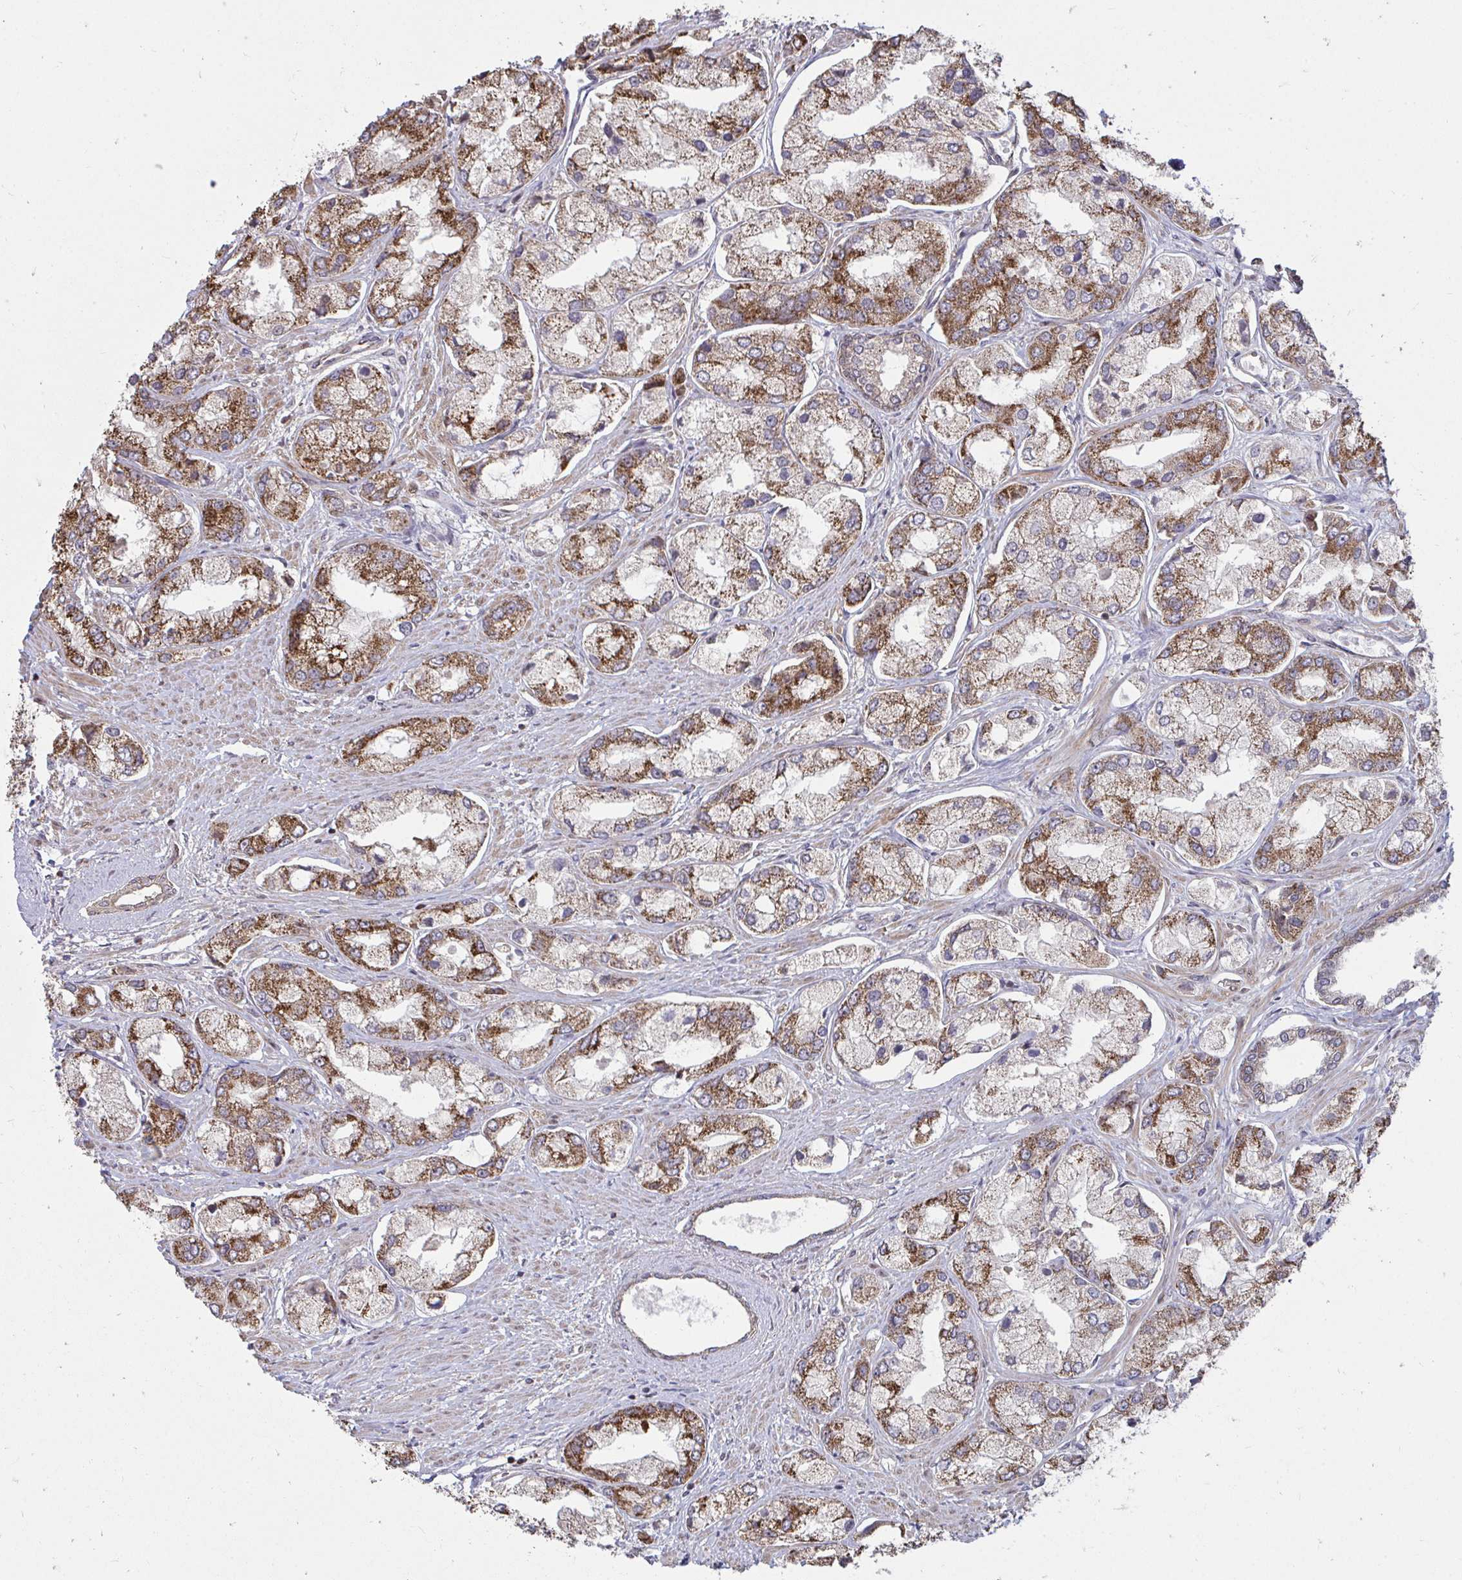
{"staining": {"intensity": "moderate", "quantity": ">75%", "location": "cytoplasmic/membranous"}, "tissue": "prostate cancer", "cell_type": "Tumor cells", "image_type": "cancer", "snomed": [{"axis": "morphology", "description": "Adenocarcinoma, Low grade"}, {"axis": "topography", "description": "Prostate"}], "caption": "Protein expression analysis of human prostate cancer (adenocarcinoma (low-grade)) reveals moderate cytoplasmic/membranous expression in approximately >75% of tumor cells. (IHC, brightfield microscopy, high magnification).", "gene": "DNAJA2", "patient": {"sex": "male", "age": 69}}